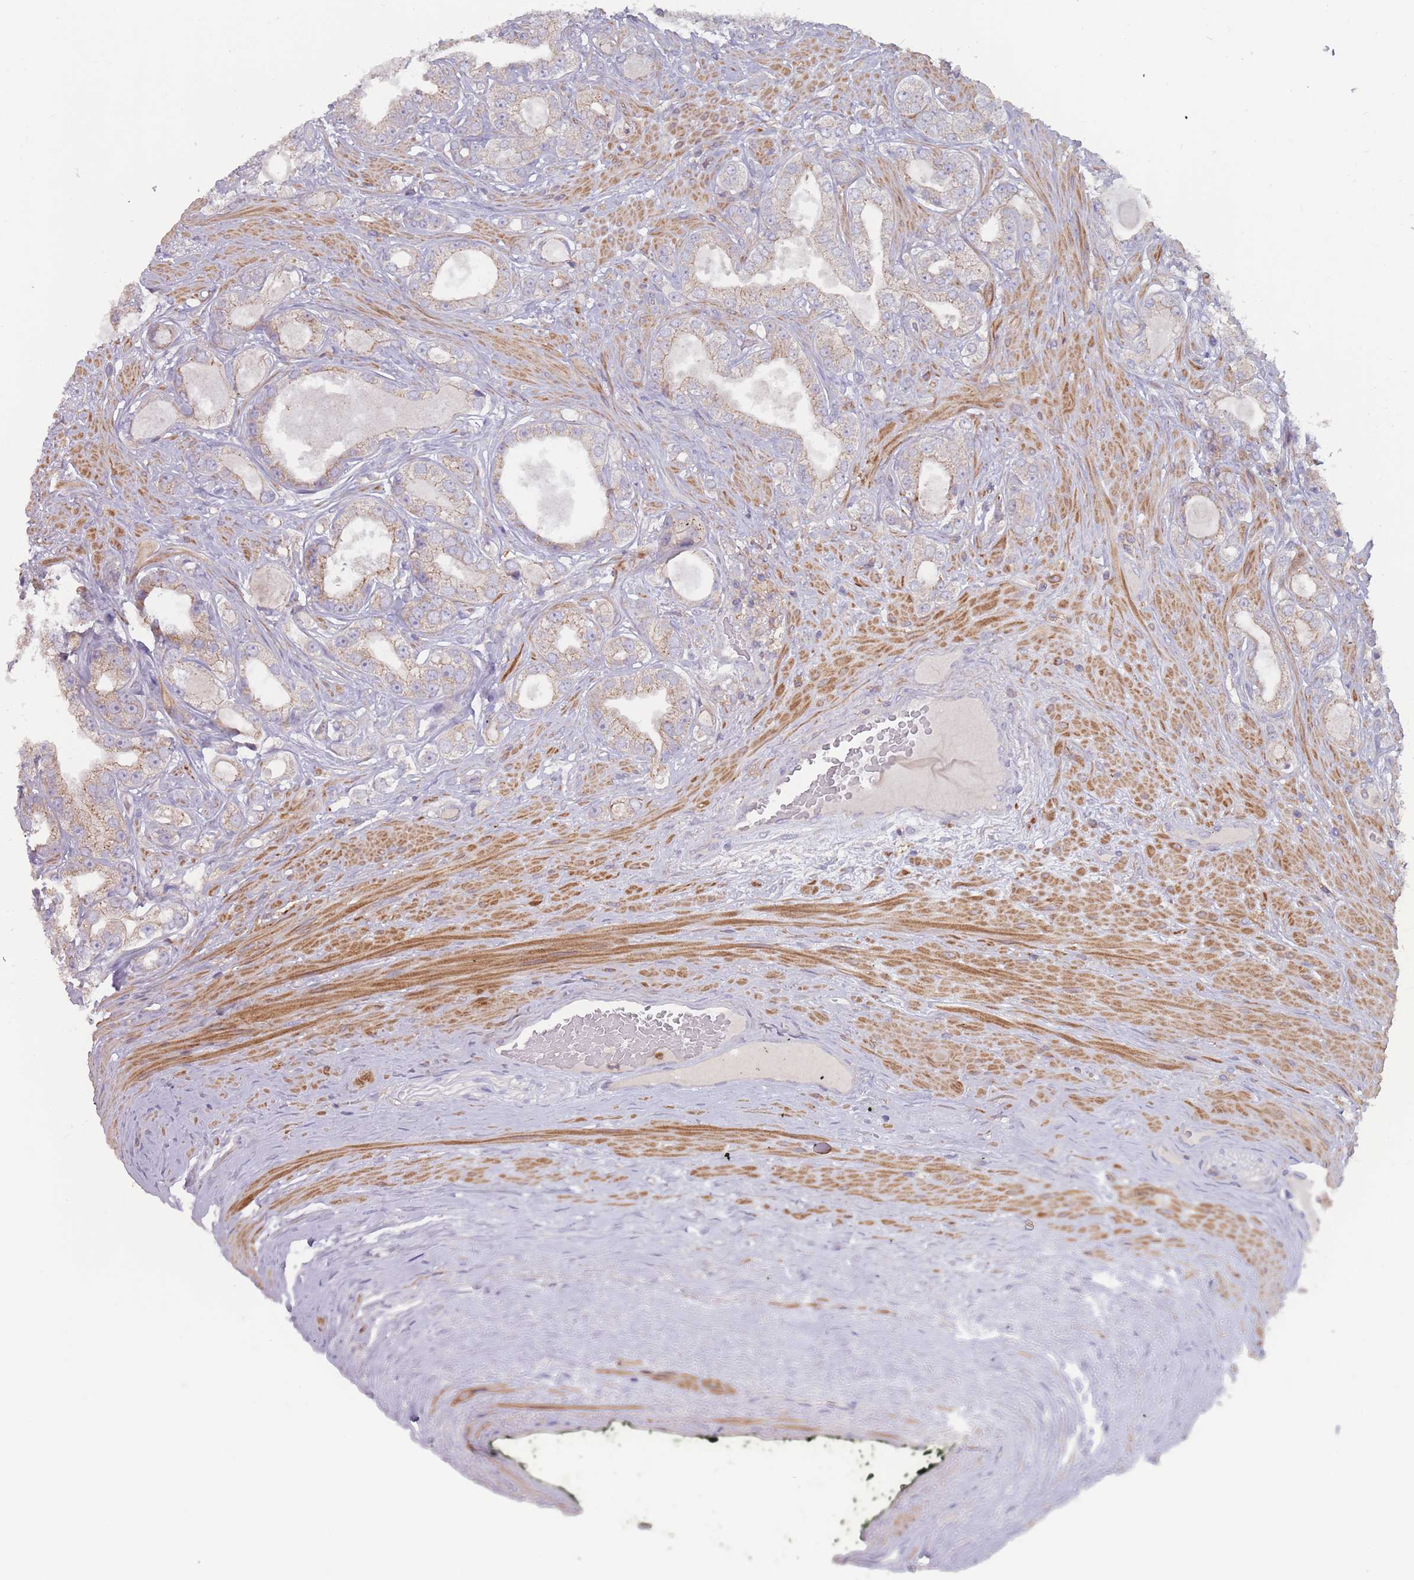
{"staining": {"intensity": "weak", "quantity": "25%-75%", "location": "cytoplasmic/membranous"}, "tissue": "prostate cancer", "cell_type": "Tumor cells", "image_type": "cancer", "snomed": [{"axis": "morphology", "description": "Adenocarcinoma, Low grade"}, {"axis": "topography", "description": "Prostate"}], "caption": "The photomicrograph demonstrates a brown stain indicating the presence of a protein in the cytoplasmic/membranous of tumor cells in prostate low-grade adenocarcinoma. The staining is performed using DAB brown chromogen to label protein expression. The nuclei are counter-stained blue using hematoxylin.", "gene": "CD33", "patient": {"sex": "male", "age": 63}}